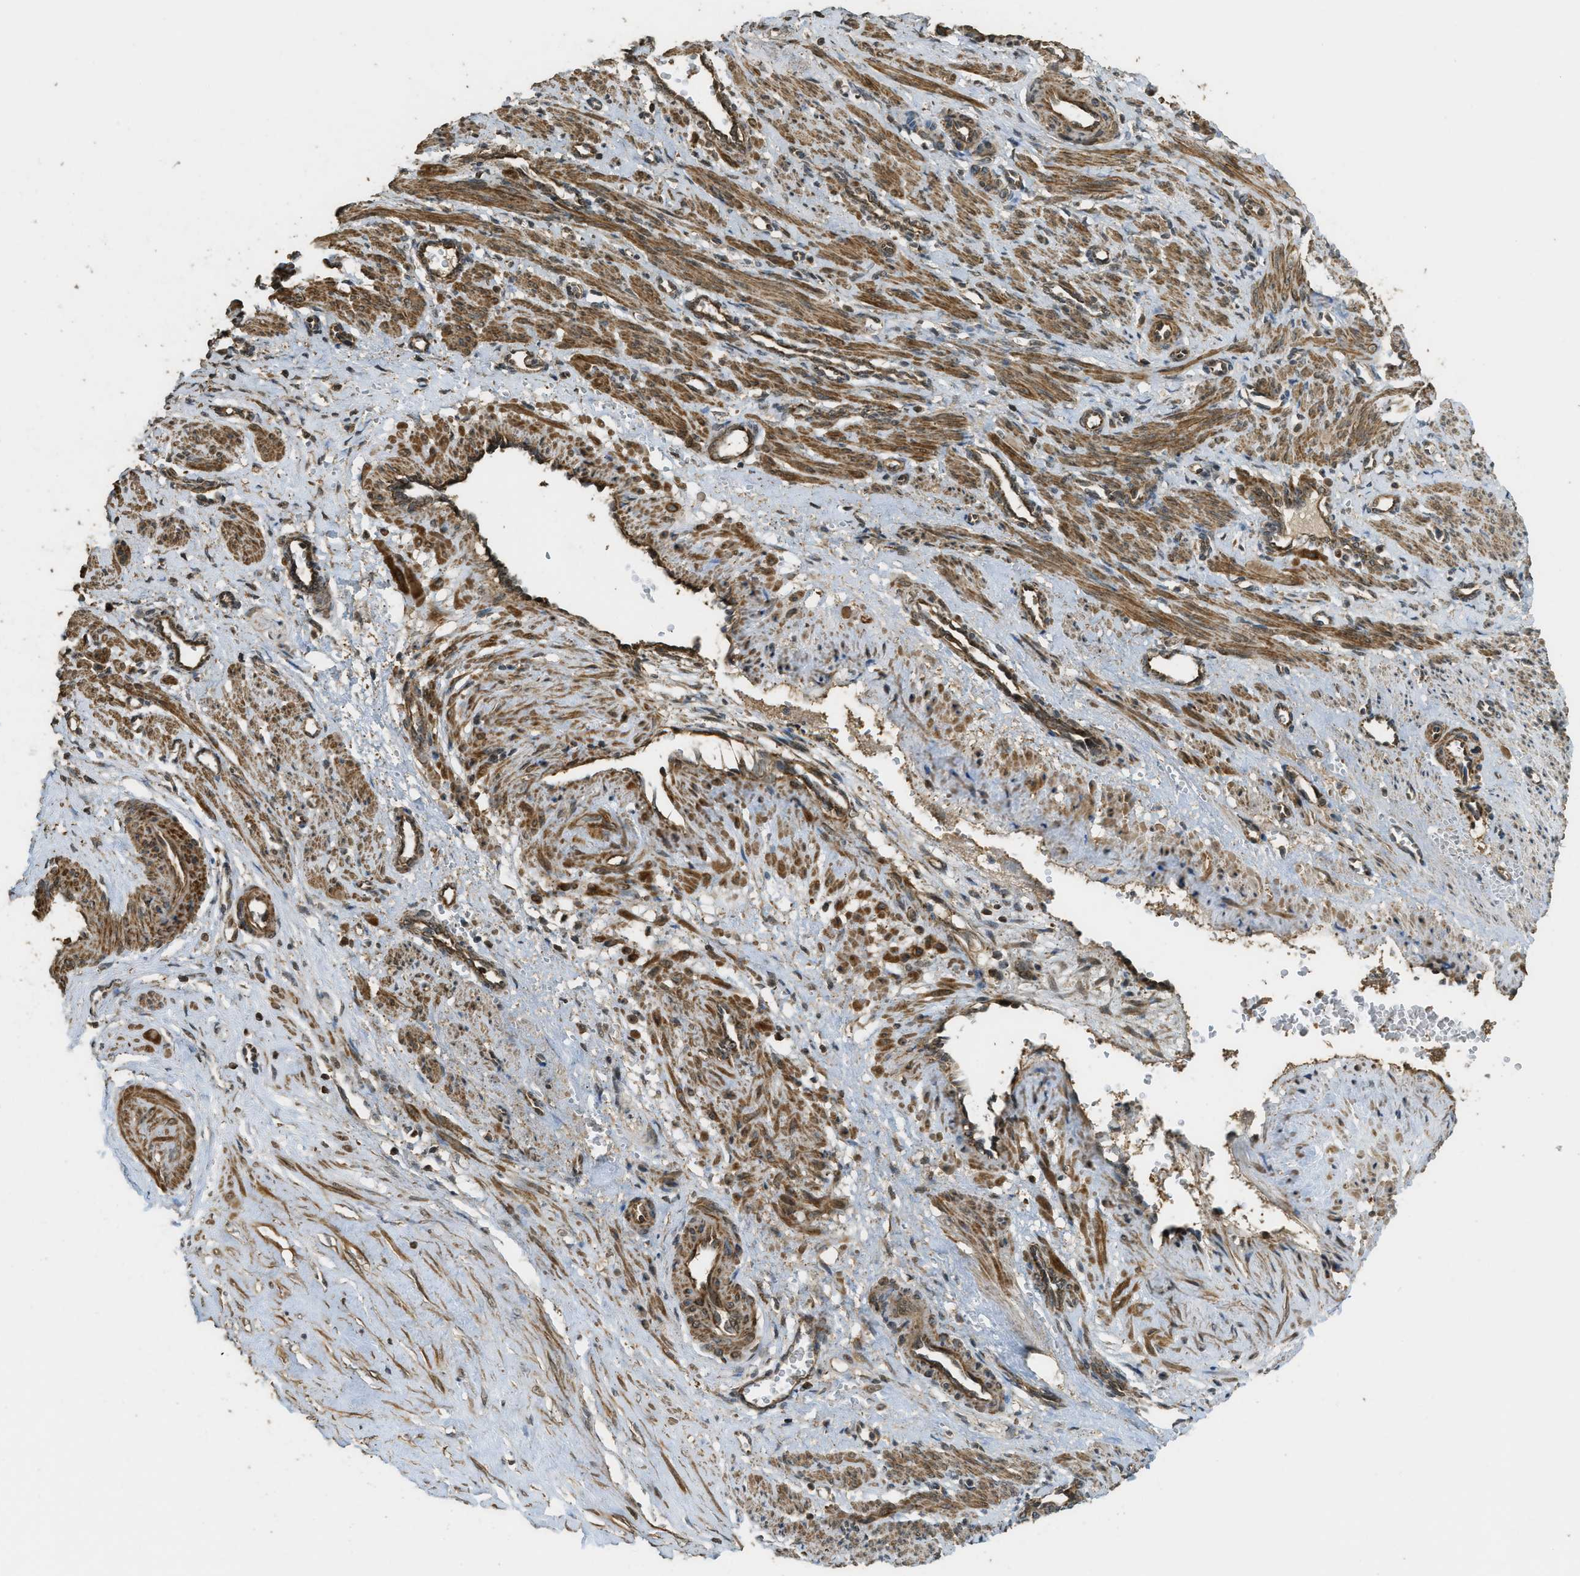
{"staining": {"intensity": "strong", "quantity": ">75%", "location": "cytoplasmic/membranous"}, "tissue": "smooth muscle", "cell_type": "Smooth muscle cells", "image_type": "normal", "snomed": [{"axis": "morphology", "description": "Normal tissue, NOS"}, {"axis": "topography", "description": "Endometrium"}], "caption": "The immunohistochemical stain highlights strong cytoplasmic/membranous expression in smooth muscle cells of benign smooth muscle.", "gene": "CTPS1", "patient": {"sex": "female", "age": 33}}